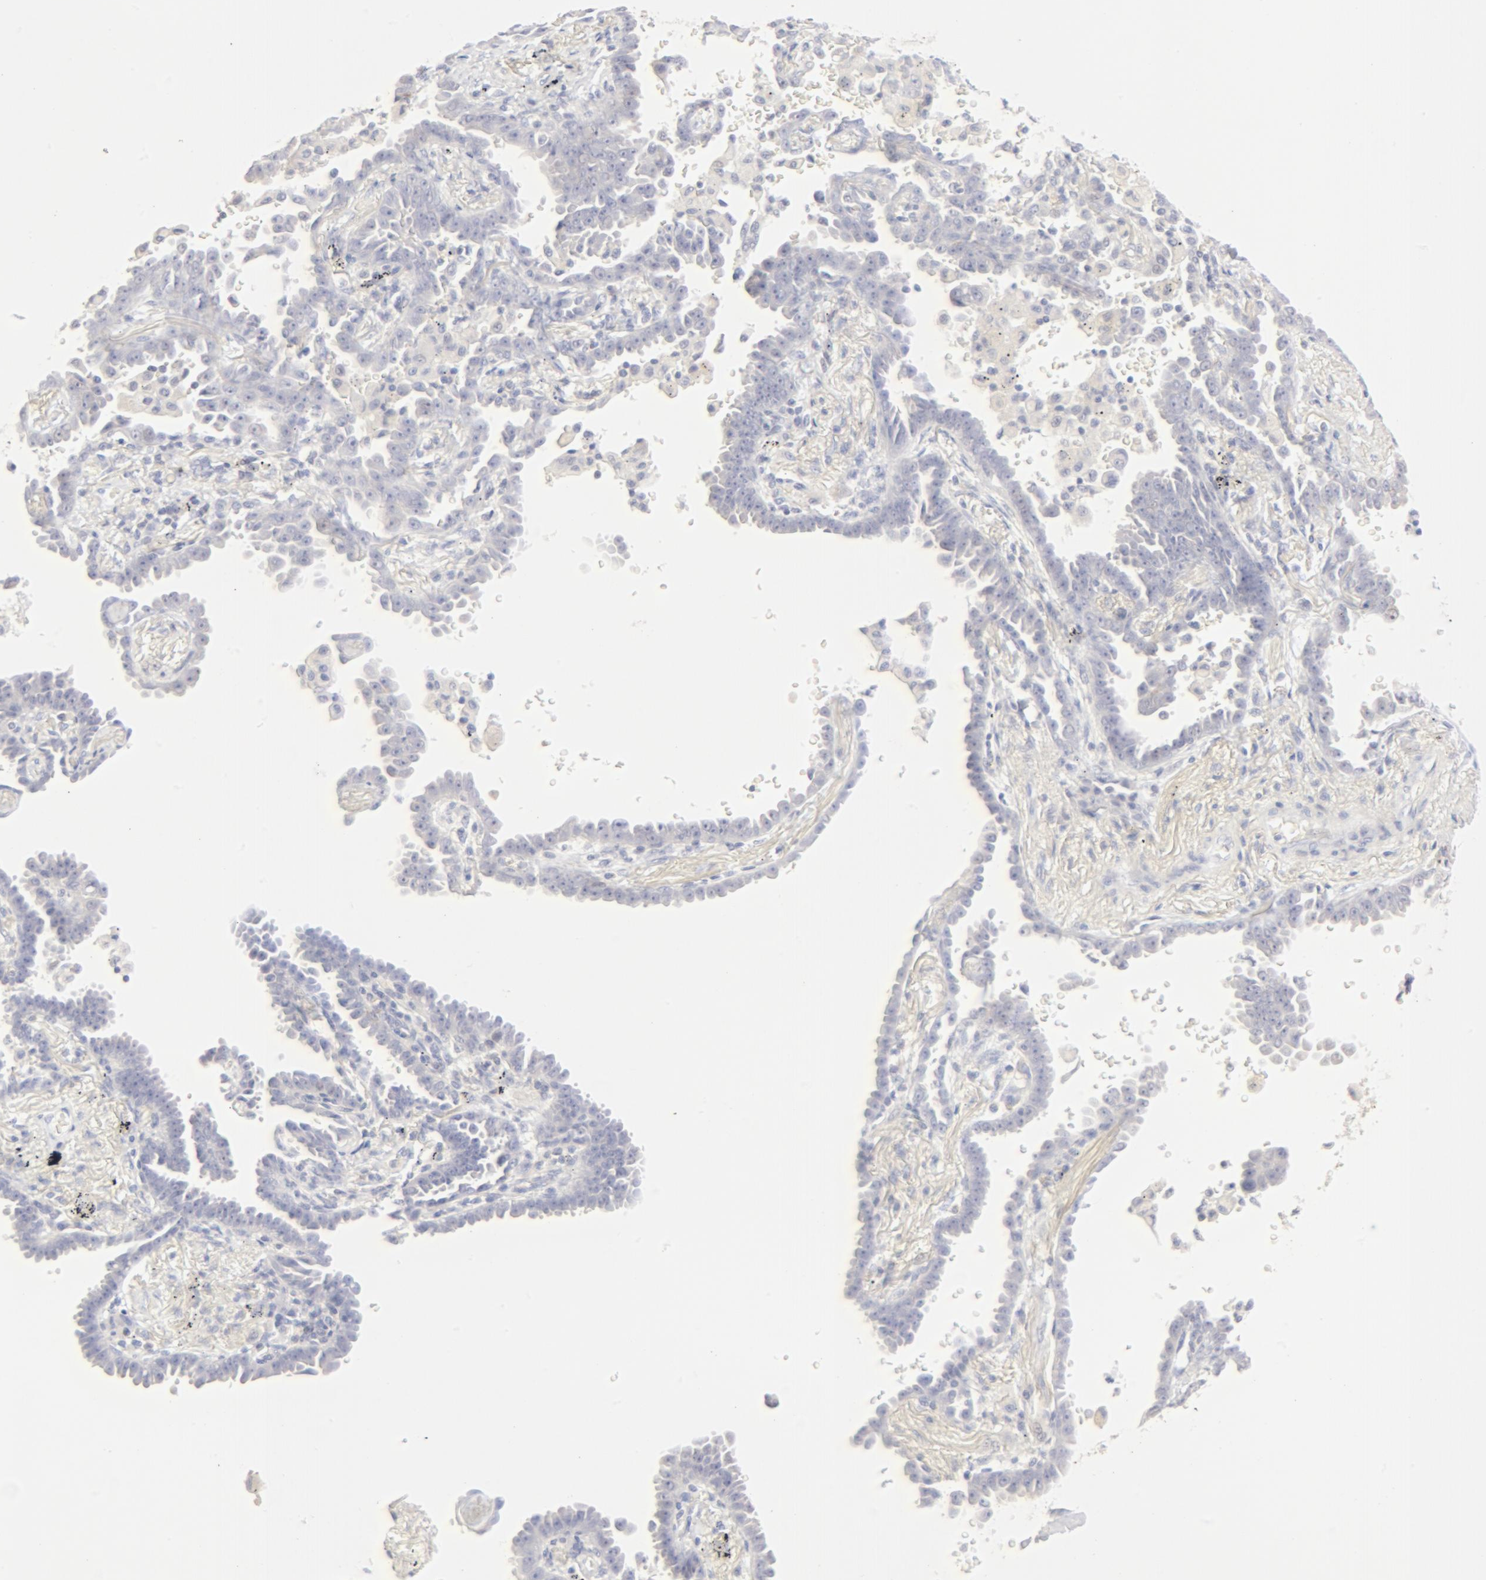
{"staining": {"intensity": "negative", "quantity": "none", "location": "none"}, "tissue": "lung cancer", "cell_type": "Tumor cells", "image_type": "cancer", "snomed": [{"axis": "morphology", "description": "Adenocarcinoma, NOS"}, {"axis": "topography", "description": "Lung"}], "caption": "An immunohistochemistry micrograph of adenocarcinoma (lung) is shown. There is no staining in tumor cells of adenocarcinoma (lung).", "gene": "FCGBP", "patient": {"sex": "female", "age": 64}}